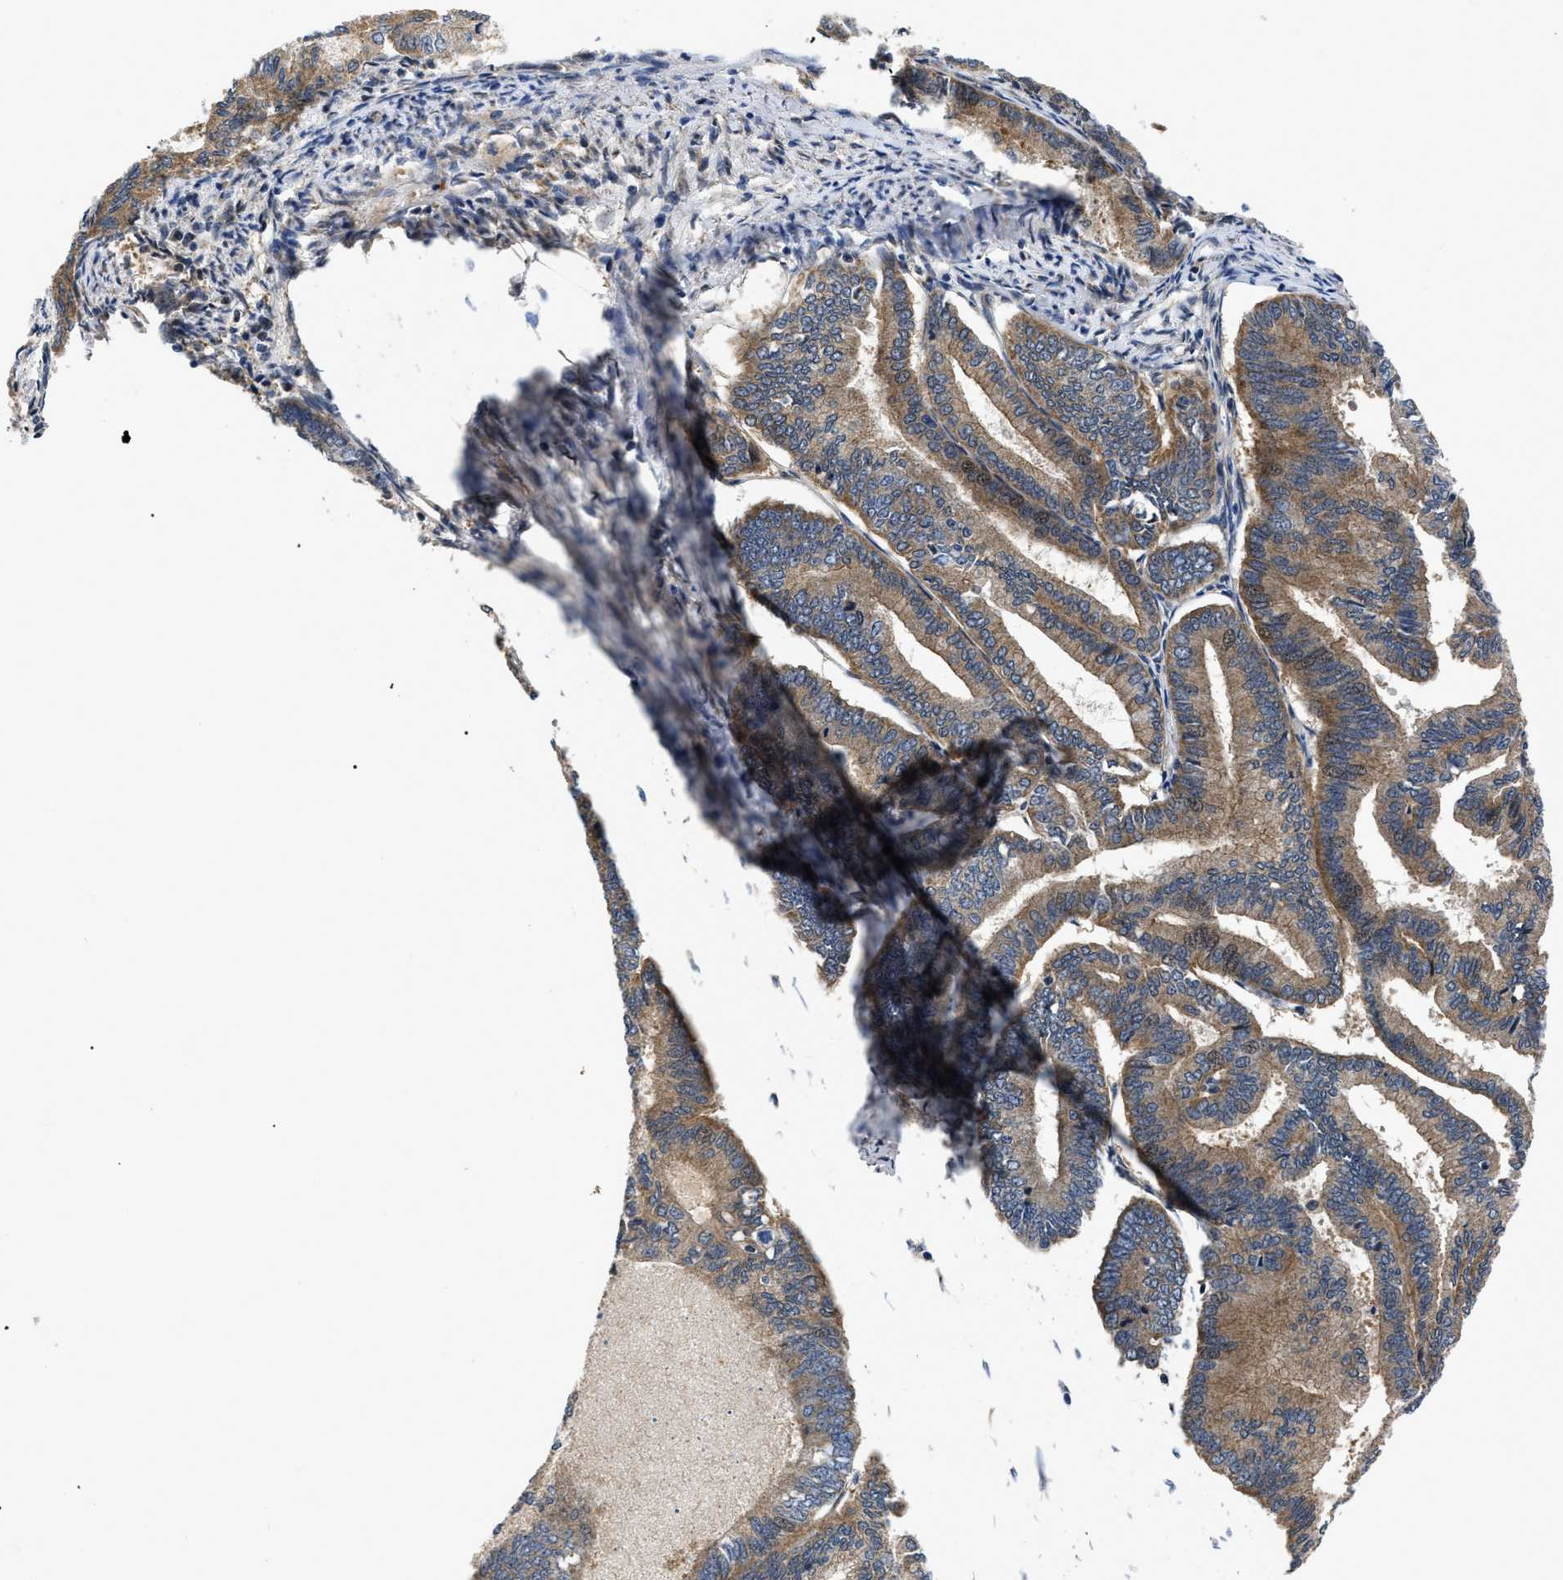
{"staining": {"intensity": "moderate", "quantity": ">75%", "location": "cytoplasmic/membranous"}, "tissue": "endometrial cancer", "cell_type": "Tumor cells", "image_type": "cancer", "snomed": [{"axis": "morphology", "description": "Adenocarcinoma, NOS"}, {"axis": "topography", "description": "Endometrium"}], "caption": "Endometrial adenocarcinoma tissue reveals moderate cytoplasmic/membranous positivity in about >75% of tumor cells, visualized by immunohistochemistry.", "gene": "PPWD1", "patient": {"sex": "female", "age": 86}}